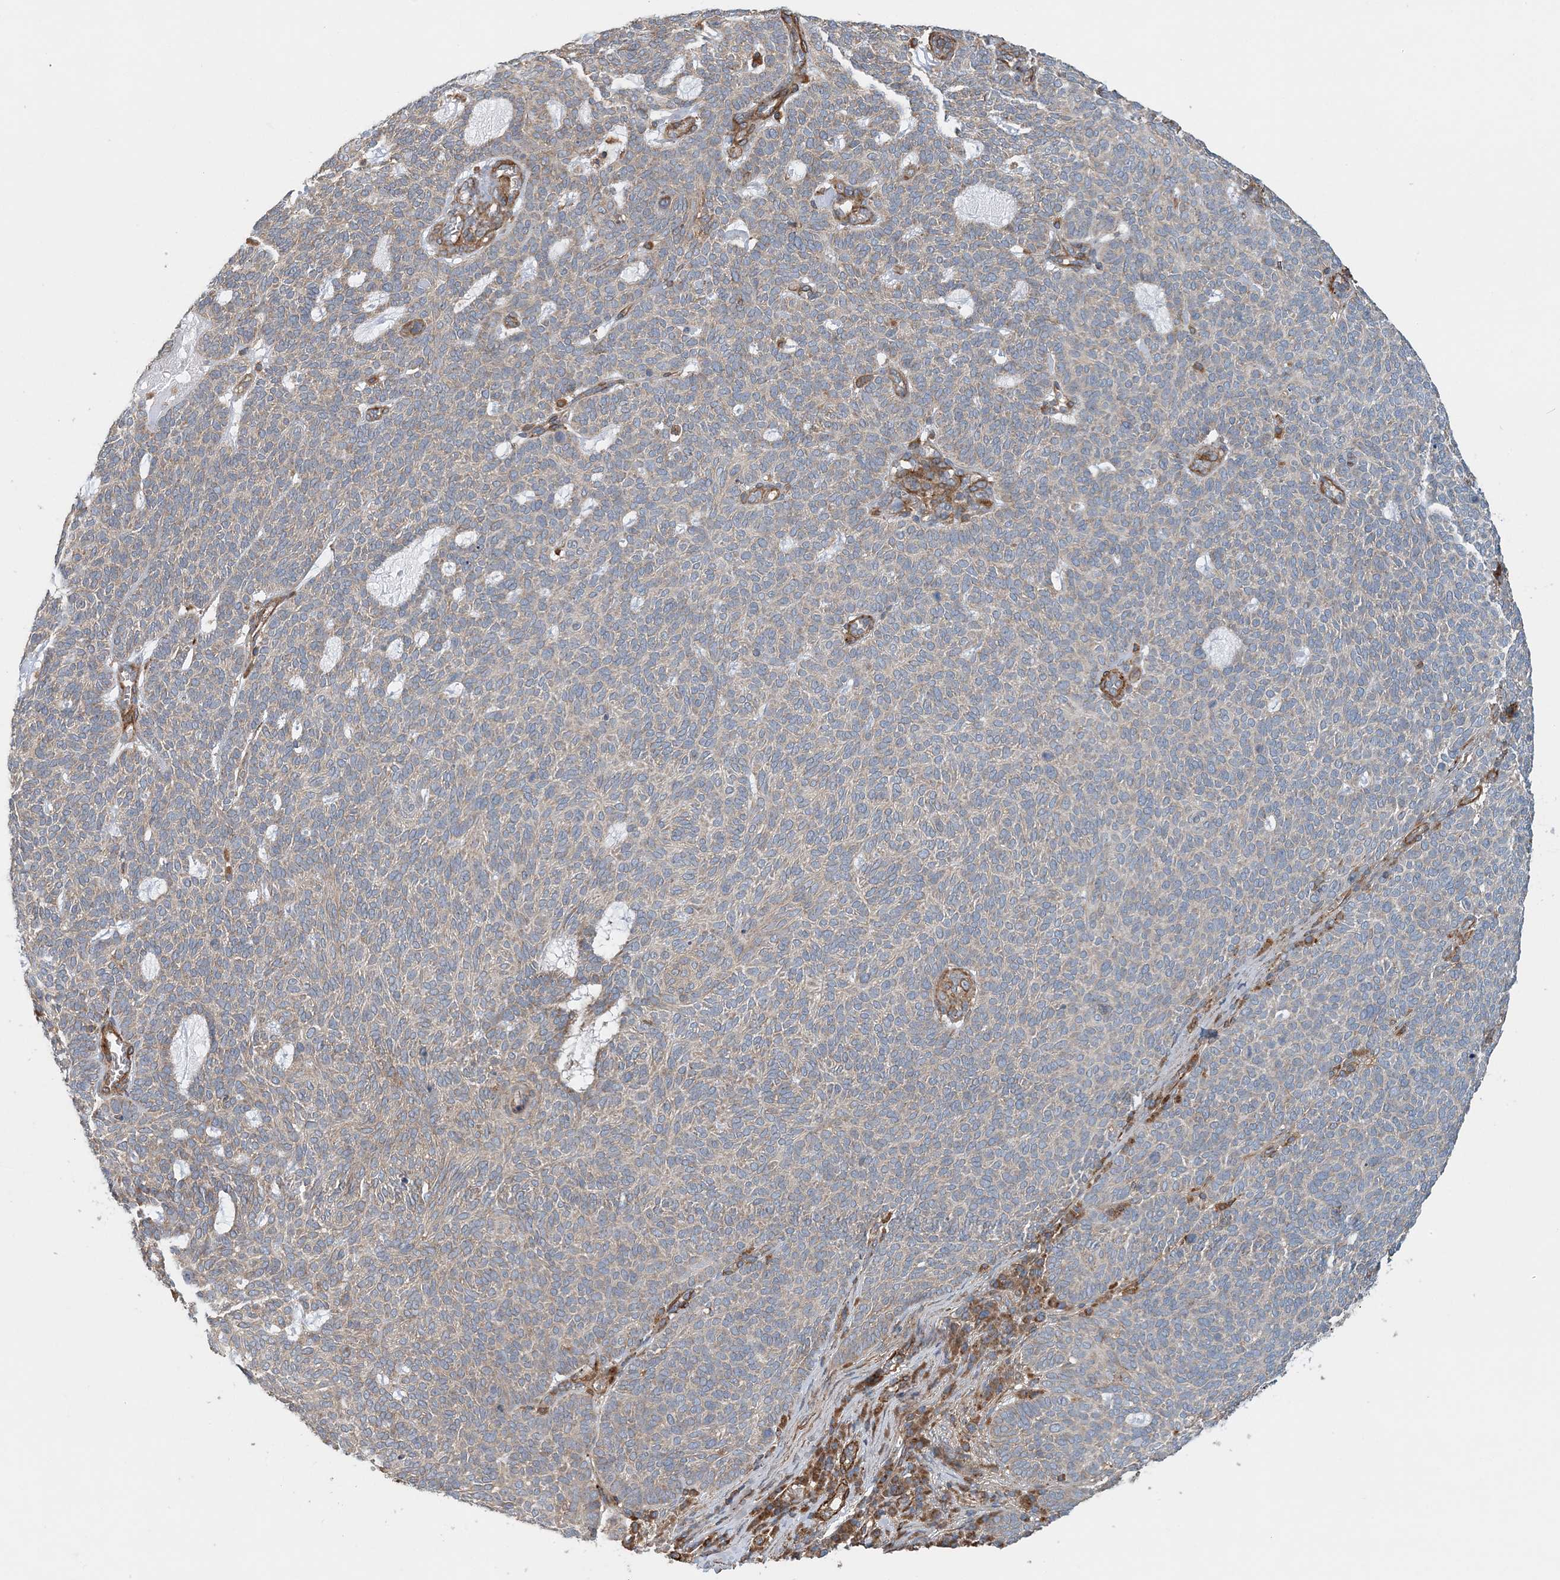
{"staining": {"intensity": "negative", "quantity": "none", "location": "none"}, "tissue": "skin cancer", "cell_type": "Tumor cells", "image_type": "cancer", "snomed": [{"axis": "morphology", "description": "Squamous cell carcinoma, NOS"}, {"axis": "topography", "description": "Skin"}], "caption": "Tumor cells are negative for protein expression in human skin cancer. The staining was performed using DAB to visualize the protein expression in brown, while the nuclei were stained in blue with hematoxylin (Magnification: 20x).", "gene": "TTI1", "patient": {"sex": "female", "age": 90}}